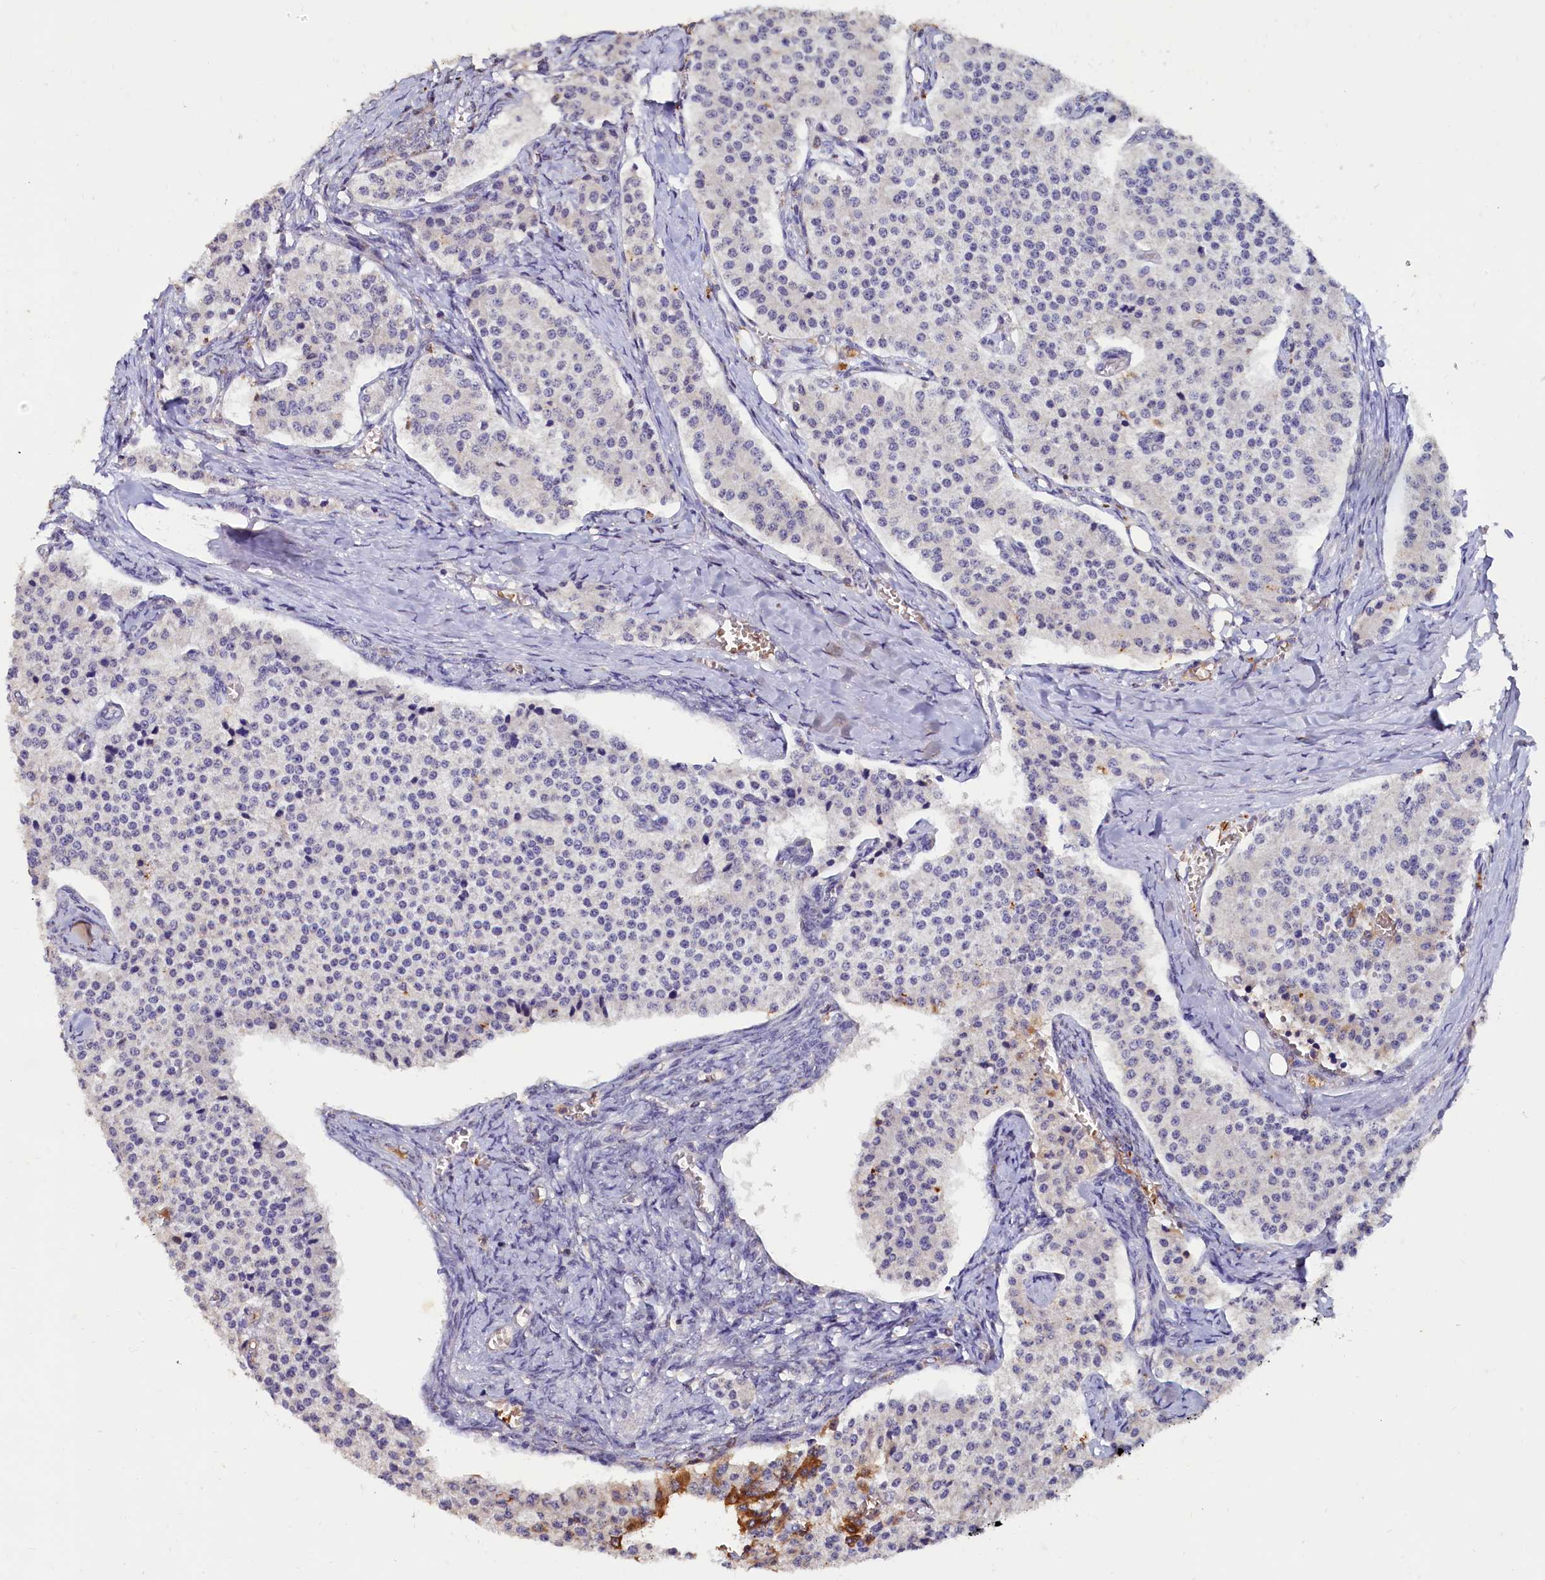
{"staining": {"intensity": "negative", "quantity": "none", "location": "none"}, "tissue": "carcinoid", "cell_type": "Tumor cells", "image_type": "cancer", "snomed": [{"axis": "morphology", "description": "Carcinoid, malignant, NOS"}, {"axis": "topography", "description": "Colon"}], "caption": "Tumor cells show no significant protein staining in malignant carcinoid. (DAB IHC visualized using brightfield microscopy, high magnification).", "gene": "CSTPP1", "patient": {"sex": "female", "age": 52}}